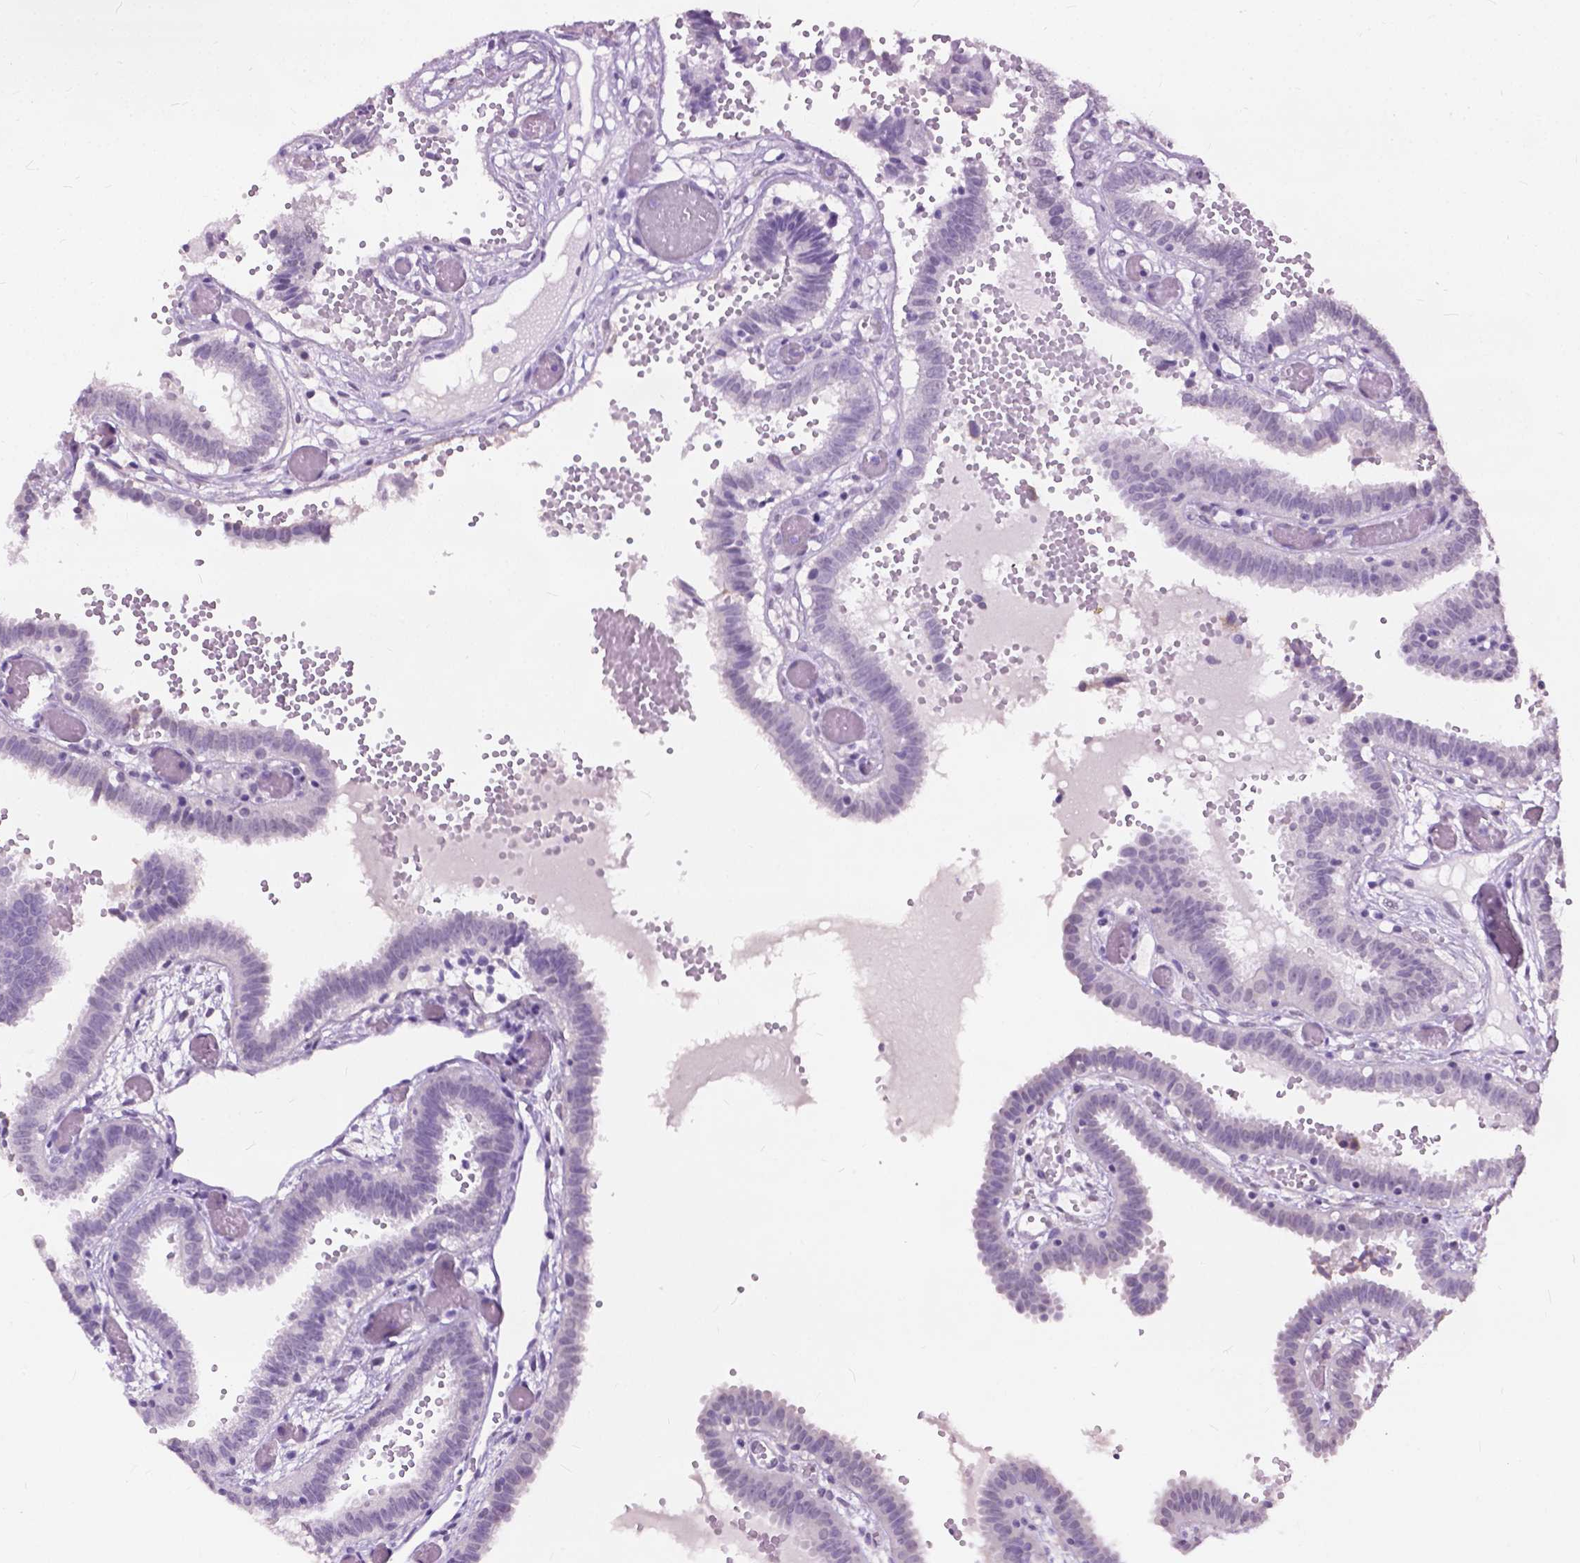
{"staining": {"intensity": "negative", "quantity": "none", "location": "none"}, "tissue": "fallopian tube", "cell_type": "Glandular cells", "image_type": "normal", "snomed": [{"axis": "morphology", "description": "Normal tissue, NOS"}, {"axis": "topography", "description": "Fallopian tube"}], "caption": "Human fallopian tube stained for a protein using IHC reveals no expression in glandular cells.", "gene": "GPR37L1", "patient": {"sex": "female", "age": 37}}